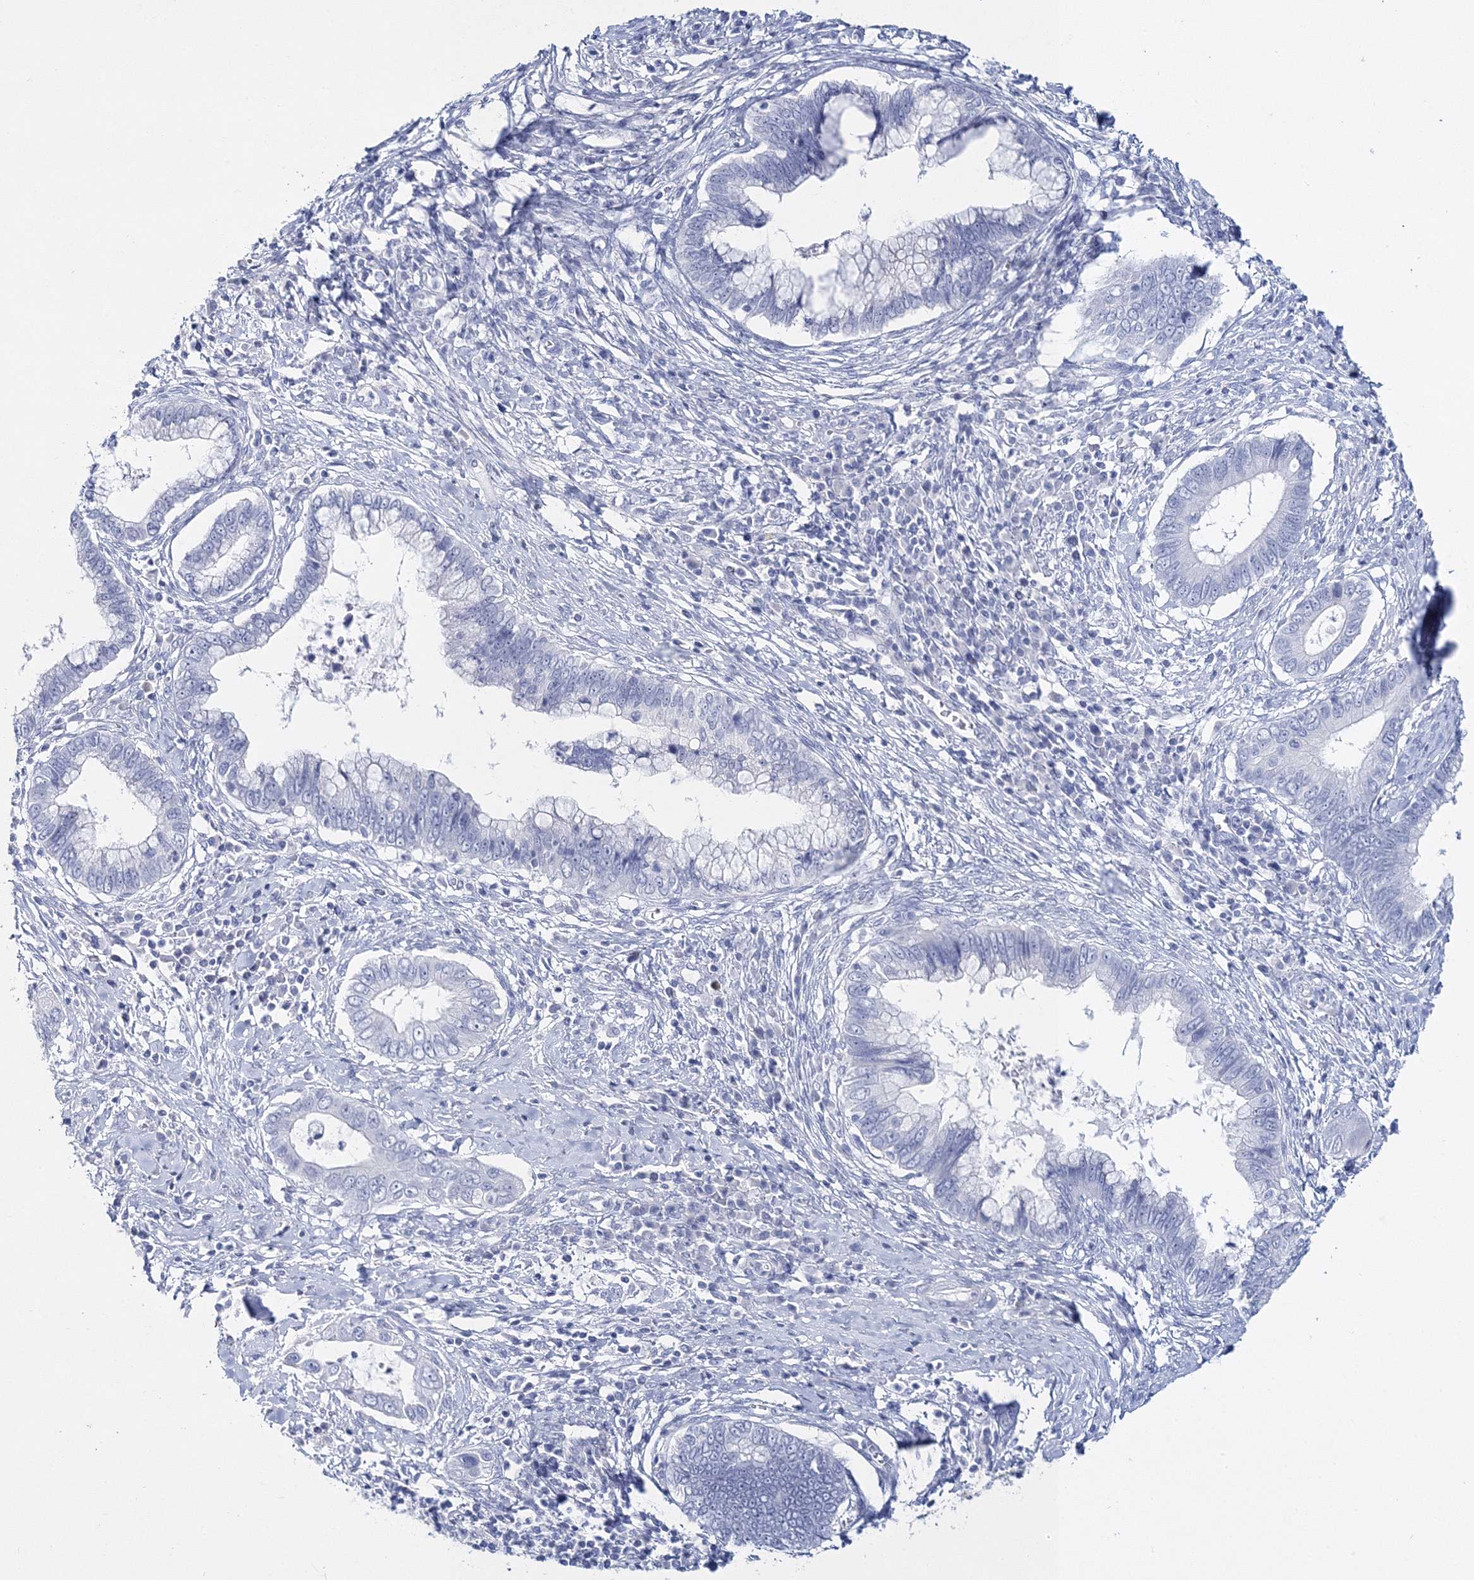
{"staining": {"intensity": "negative", "quantity": "none", "location": "none"}, "tissue": "cervical cancer", "cell_type": "Tumor cells", "image_type": "cancer", "snomed": [{"axis": "morphology", "description": "Adenocarcinoma, NOS"}, {"axis": "topography", "description": "Cervix"}], "caption": "Immunohistochemistry of human cervical cancer shows no positivity in tumor cells.", "gene": "MYOZ2", "patient": {"sex": "female", "age": 44}}